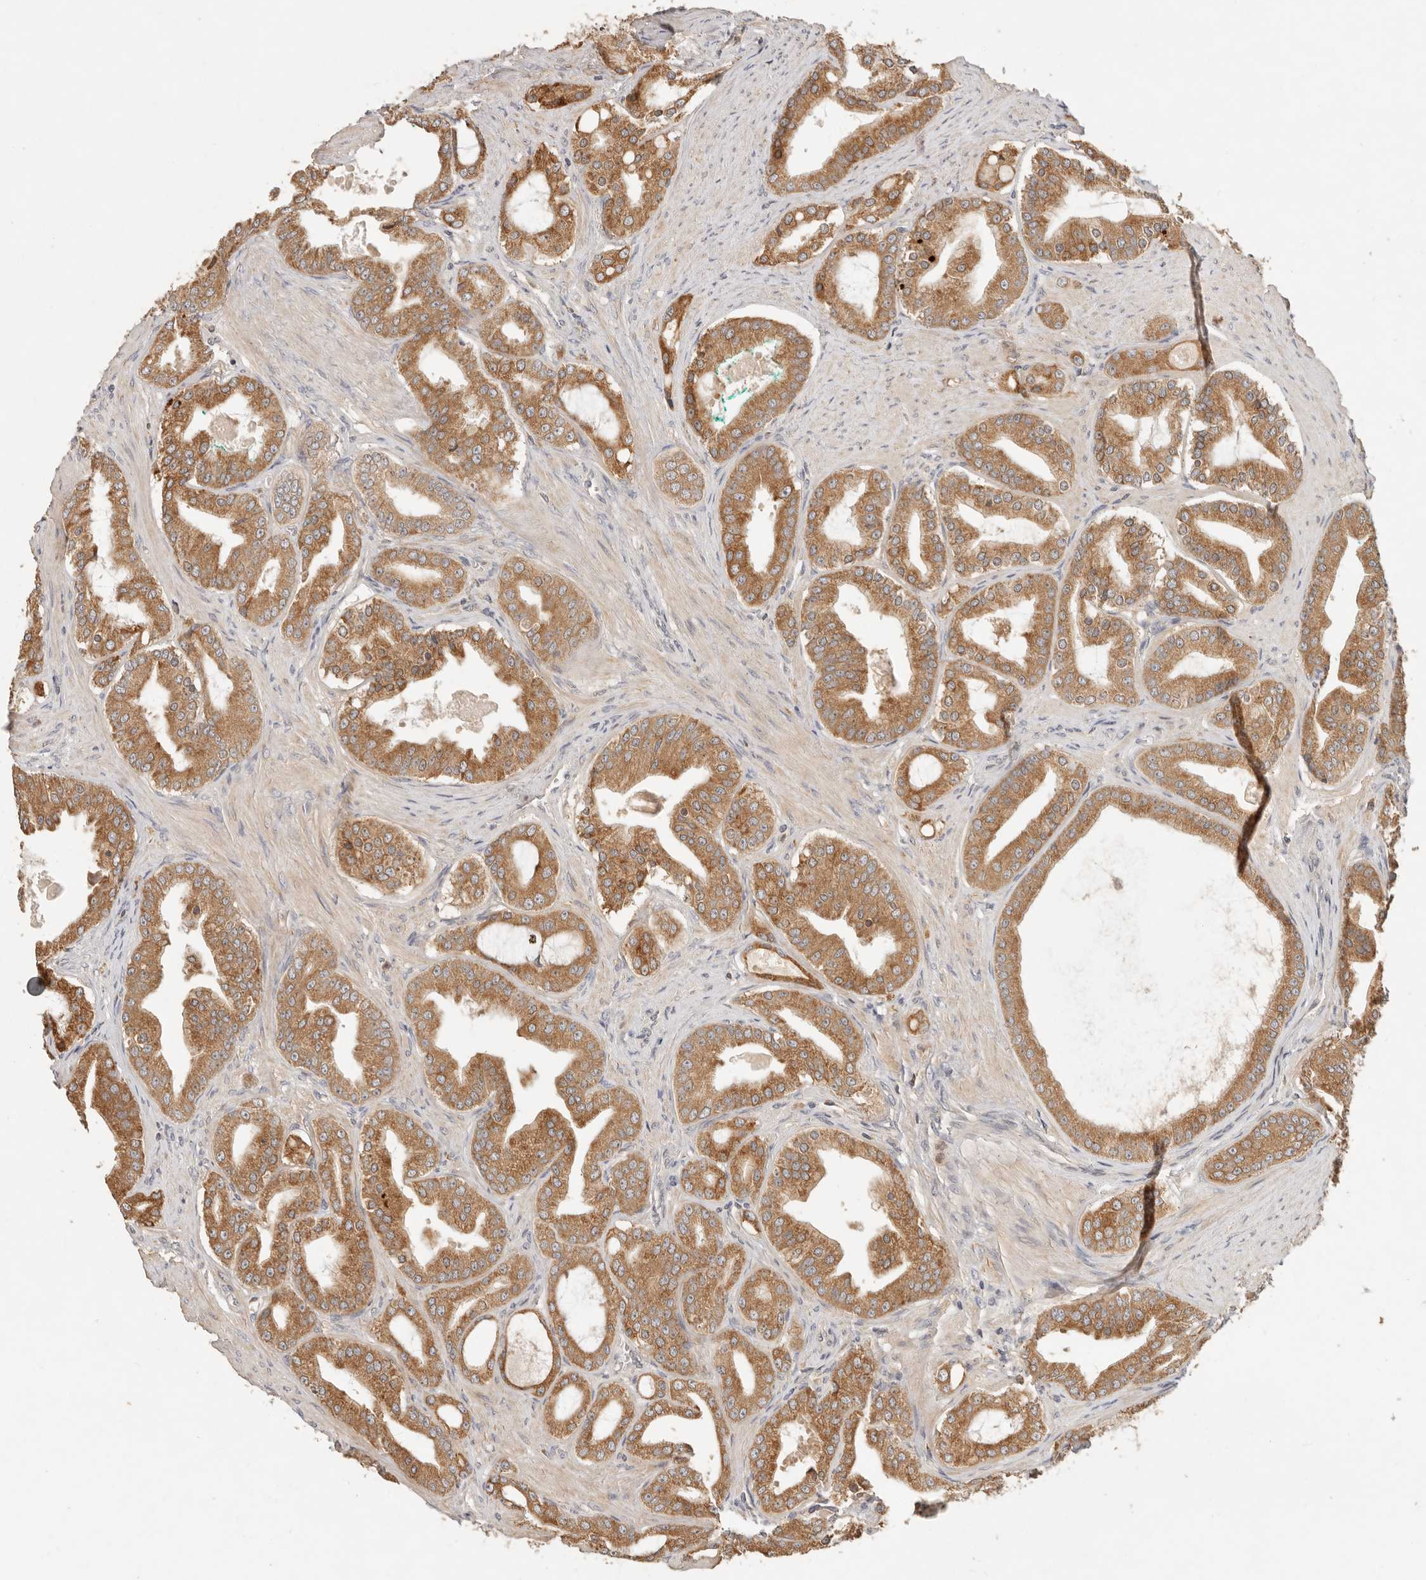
{"staining": {"intensity": "moderate", "quantity": ">75%", "location": "cytoplasmic/membranous"}, "tissue": "prostate cancer", "cell_type": "Tumor cells", "image_type": "cancer", "snomed": [{"axis": "morphology", "description": "Adenocarcinoma, High grade"}, {"axis": "topography", "description": "Prostate"}], "caption": "Immunohistochemistry of human prostate cancer (high-grade adenocarcinoma) reveals medium levels of moderate cytoplasmic/membranous staining in approximately >75% of tumor cells. (IHC, brightfield microscopy, high magnification).", "gene": "ARHGEF10L", "patient": {"sex": "male", "age": 60}}